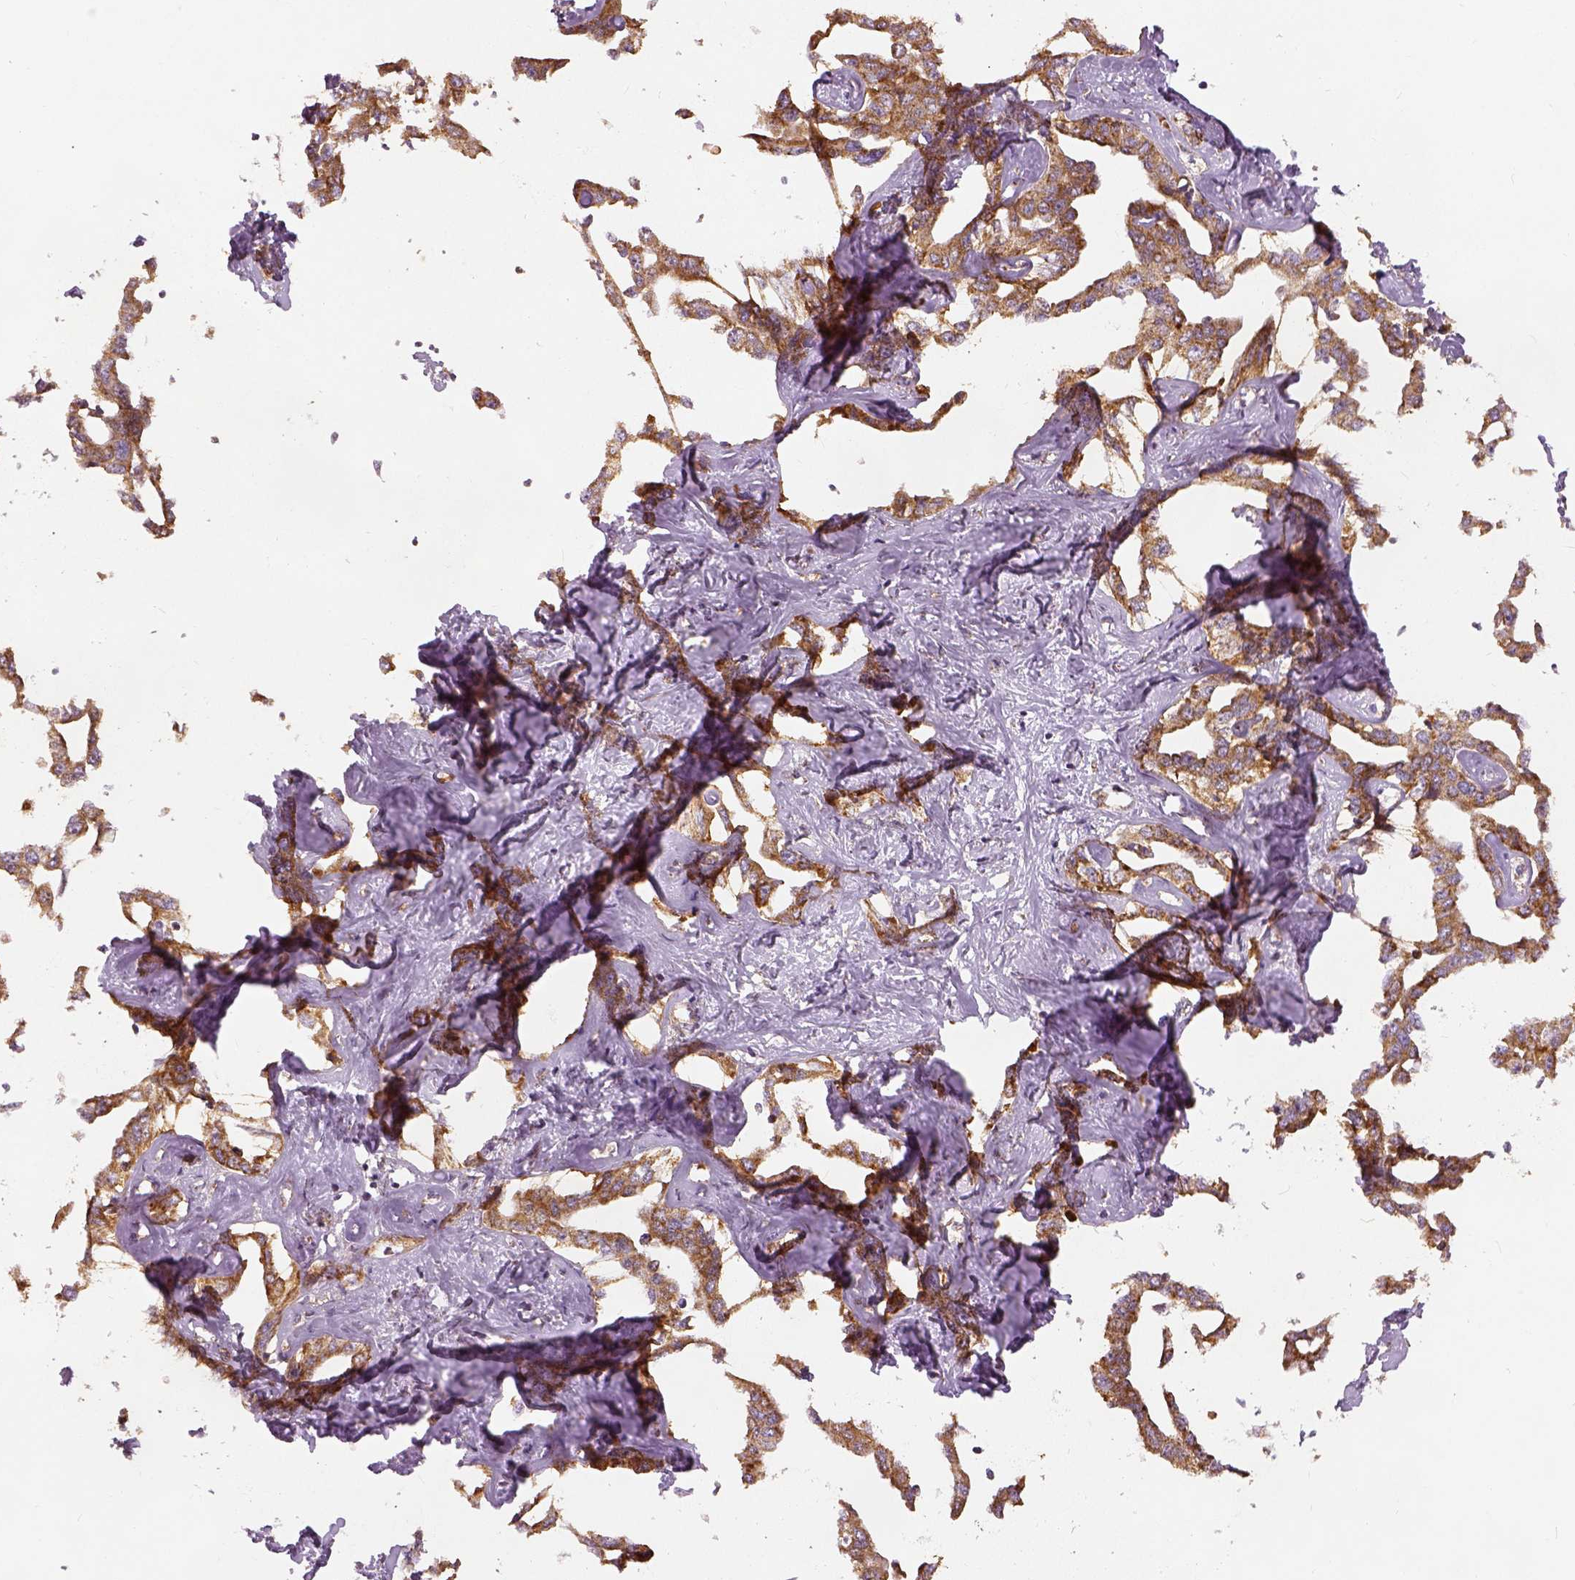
{"staining": {"intensity": "moderate", "quantity": ">75%", "location": "cytoplasmic/membranous"}, "tissue": "liver cancer", "cell_type": "Tumor cells", "image_type": "cancer", "snomed": [{"axis": "morphology", "description": "Cholangiocarcinoma"}, {"axis": "topography", "description": "Liver"}], "caption": "Immunohistochemical staining of human cholangiocarcinoma (liver) displays moderate cytoplasmic/membranous protein expression in about >75% of tumor cells.", "gene": "PGAM5", "patient": {"sex": "male", "age": 59}}